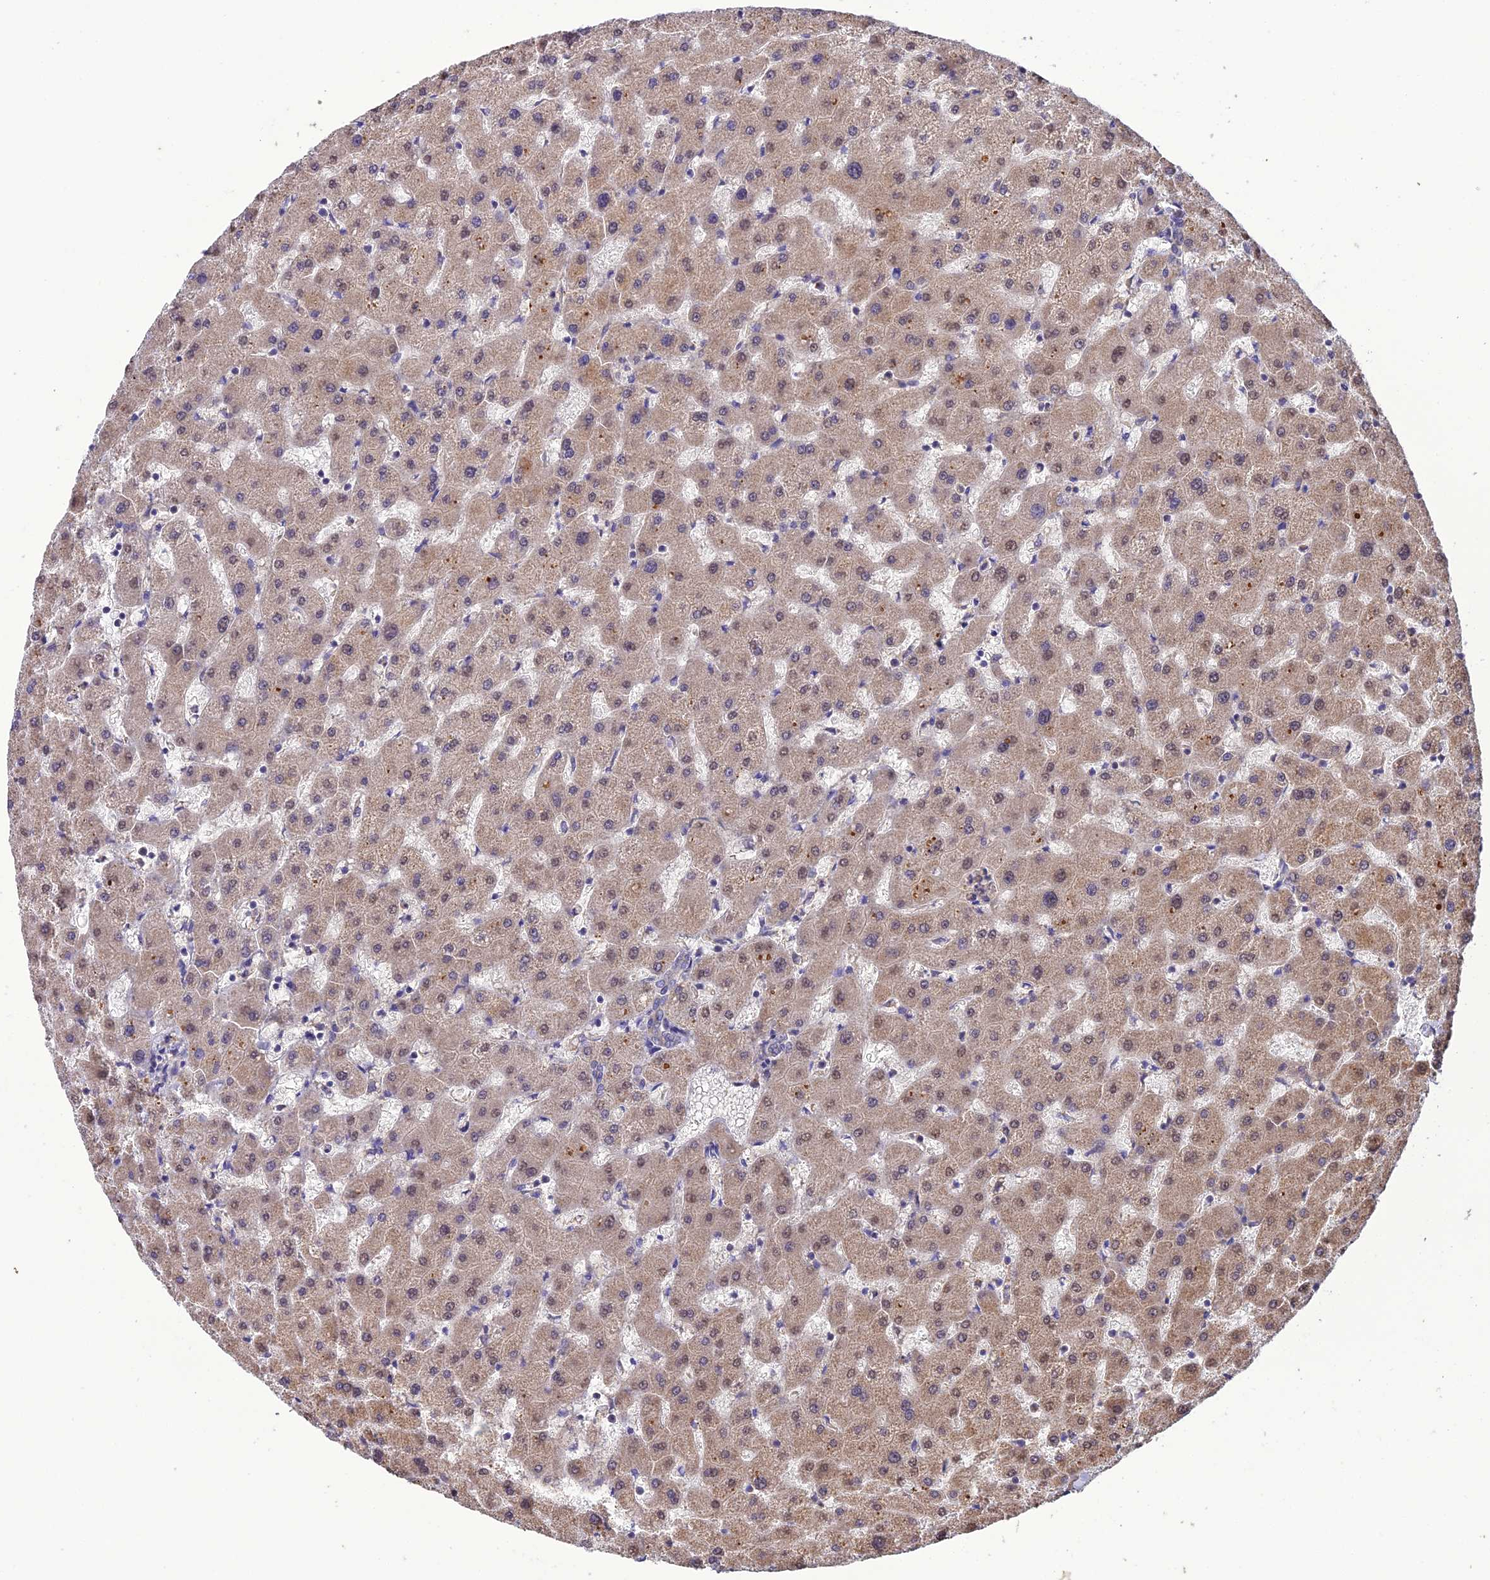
{"staining": {"intensity": "moderate", "quantity": "25%-75%", "location": "cytoplasmic/membranous"}, "tissue": "liver", "cell_type": "Cholangiocytes", "image_type": "normal", "snomed": [{"axis": "morphology", "description": "Normal tissue, NOS"}, {"axis": "topography", "description": "Liver"}], "caption": "Moderate cytoplasmic/membranous positivity for a protein is present in about 25%-75% of cholangiocytes of normal liver using immunohistochemistry (IHC).", "gene": "MIOS", "patient": {"sex": "female", "age": 63}}